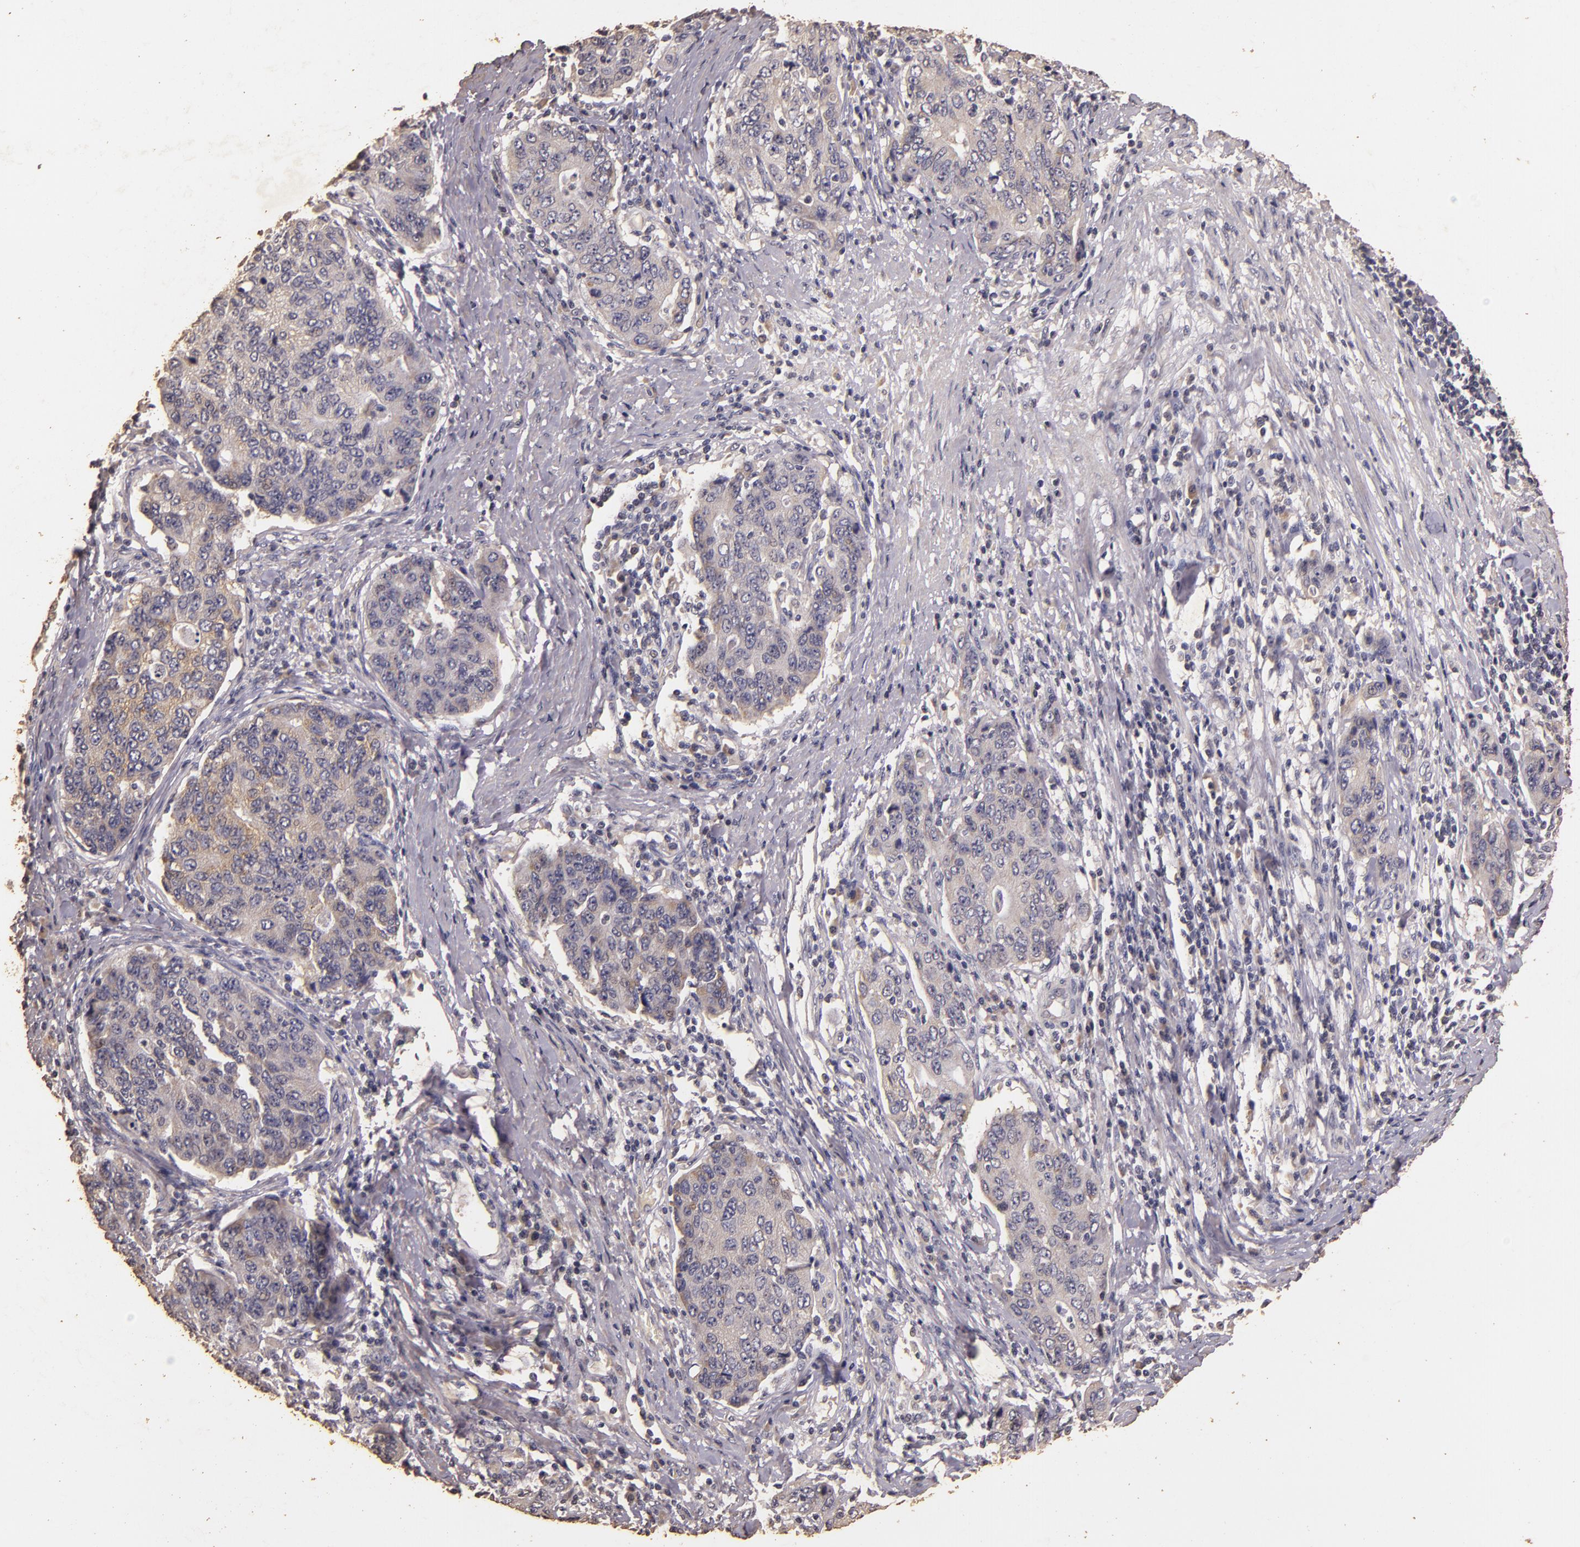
{"staining": {"intensity": "weak", "quantity": "25%-75%", "location": "cytoplasmic/membranous"}, "tissue": "stomach cancer", "cell_type": "Tumor cells", "image_type": "cancer", "snomed": [{"axis": "morphology", "description": "Adenocarcinoma, NOS"}, {"axis": "topography", "description": "Esophagus"}, {"axis": "topography", "description": "Stomach"}], "caption": "Immunohistochemistry (IHC) histopathology image of neoplastic tissue: human stomach cancer (adenocarcinoma) stained using immunohistochemistry exhibits low levels of weak protein expression localized specifically in the cytoplasmic/membranous of tumor cells, appearing as a cytoplasmic/membranous brown color.", "gene": "BCL2L13", "patient": {"sex": "male", "age": 74}}